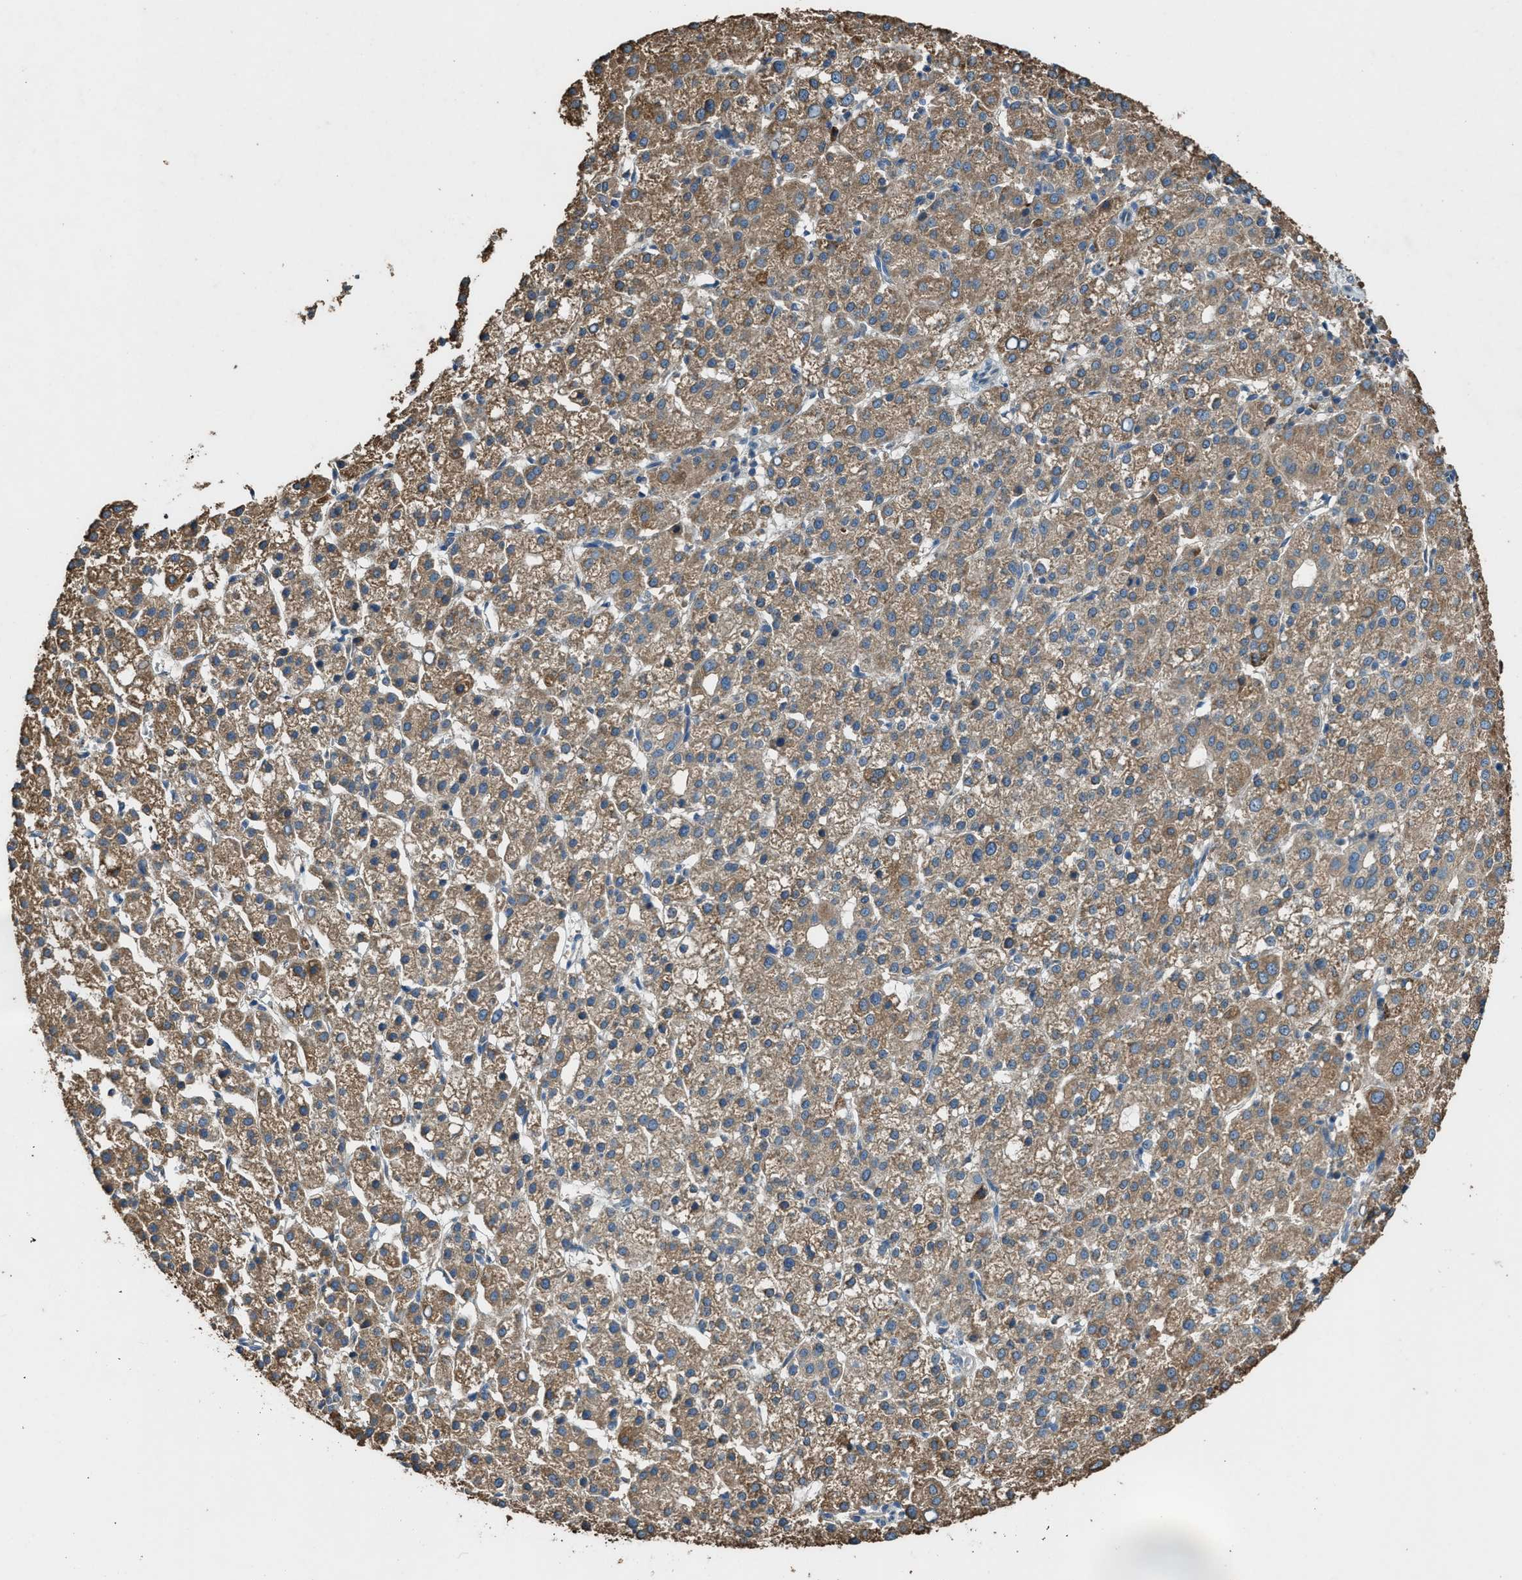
{"staining": {"intensity": "moderate", "quantity": ">75%", "location": "cytoplasmic/membranous"}, "tissue": "liver cancer", "cell_type": "Tumor cells", "image_type": "cancer", "snomed": [{"axis": "morphology", "description": "Carcinoma, Hepatocellular, NOS"}, {"axis": "topography", "description": "Liver"}], "caption": "Protein expression analysis of human liver cancer reveals moderate cytoplasmic/membranous expression in approximately >75% of tumor cells.", "gene": "MAP3K8", "patient": {"sex": "female", "age": 58}}